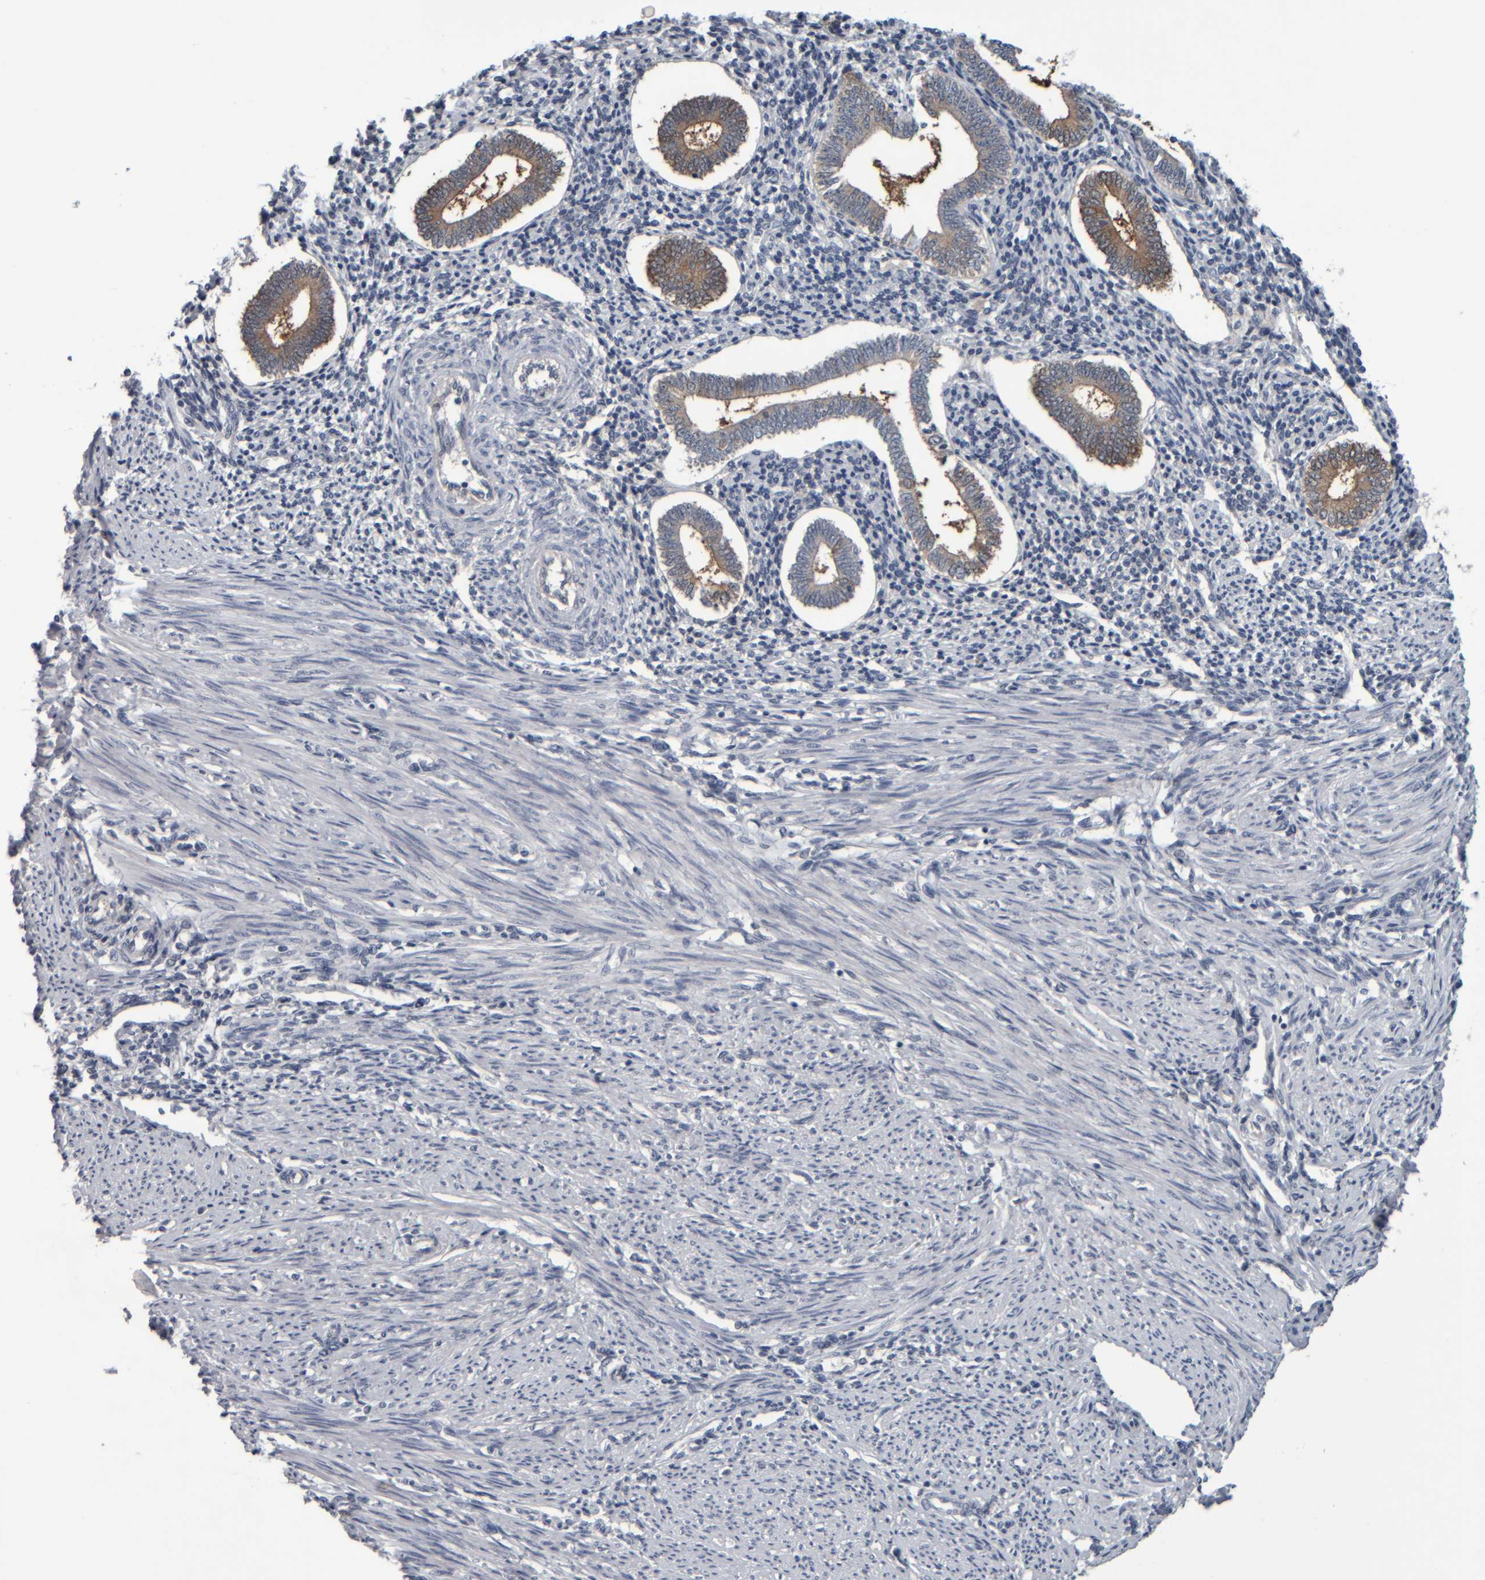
{"staining": {"intensity": "negative", "quantity": "none", "location": "none"}, "tissue": "endometrium", "cell_type": "Cells in endometrial stroma", "image_type": "normal", "snomed": [{"axis": "morphology", "description": "Normal tissue, NOS"}, {"axis": "topography", "description": "Endometrium"}], "caption": "High power microscopy image of an immunohistochemistry histopathology image of benign endometrium, revealing no significant positivity in cells in endometrial stroma. (Stains: DAB (3,3'-diaminobenzidine) immunohistochemistry with hematoxylin counter stain, Microscopy: brightfield microscopy at high magnification).", "gene": "COL14A1", "patient": {"sex": "female", "age": 42}}